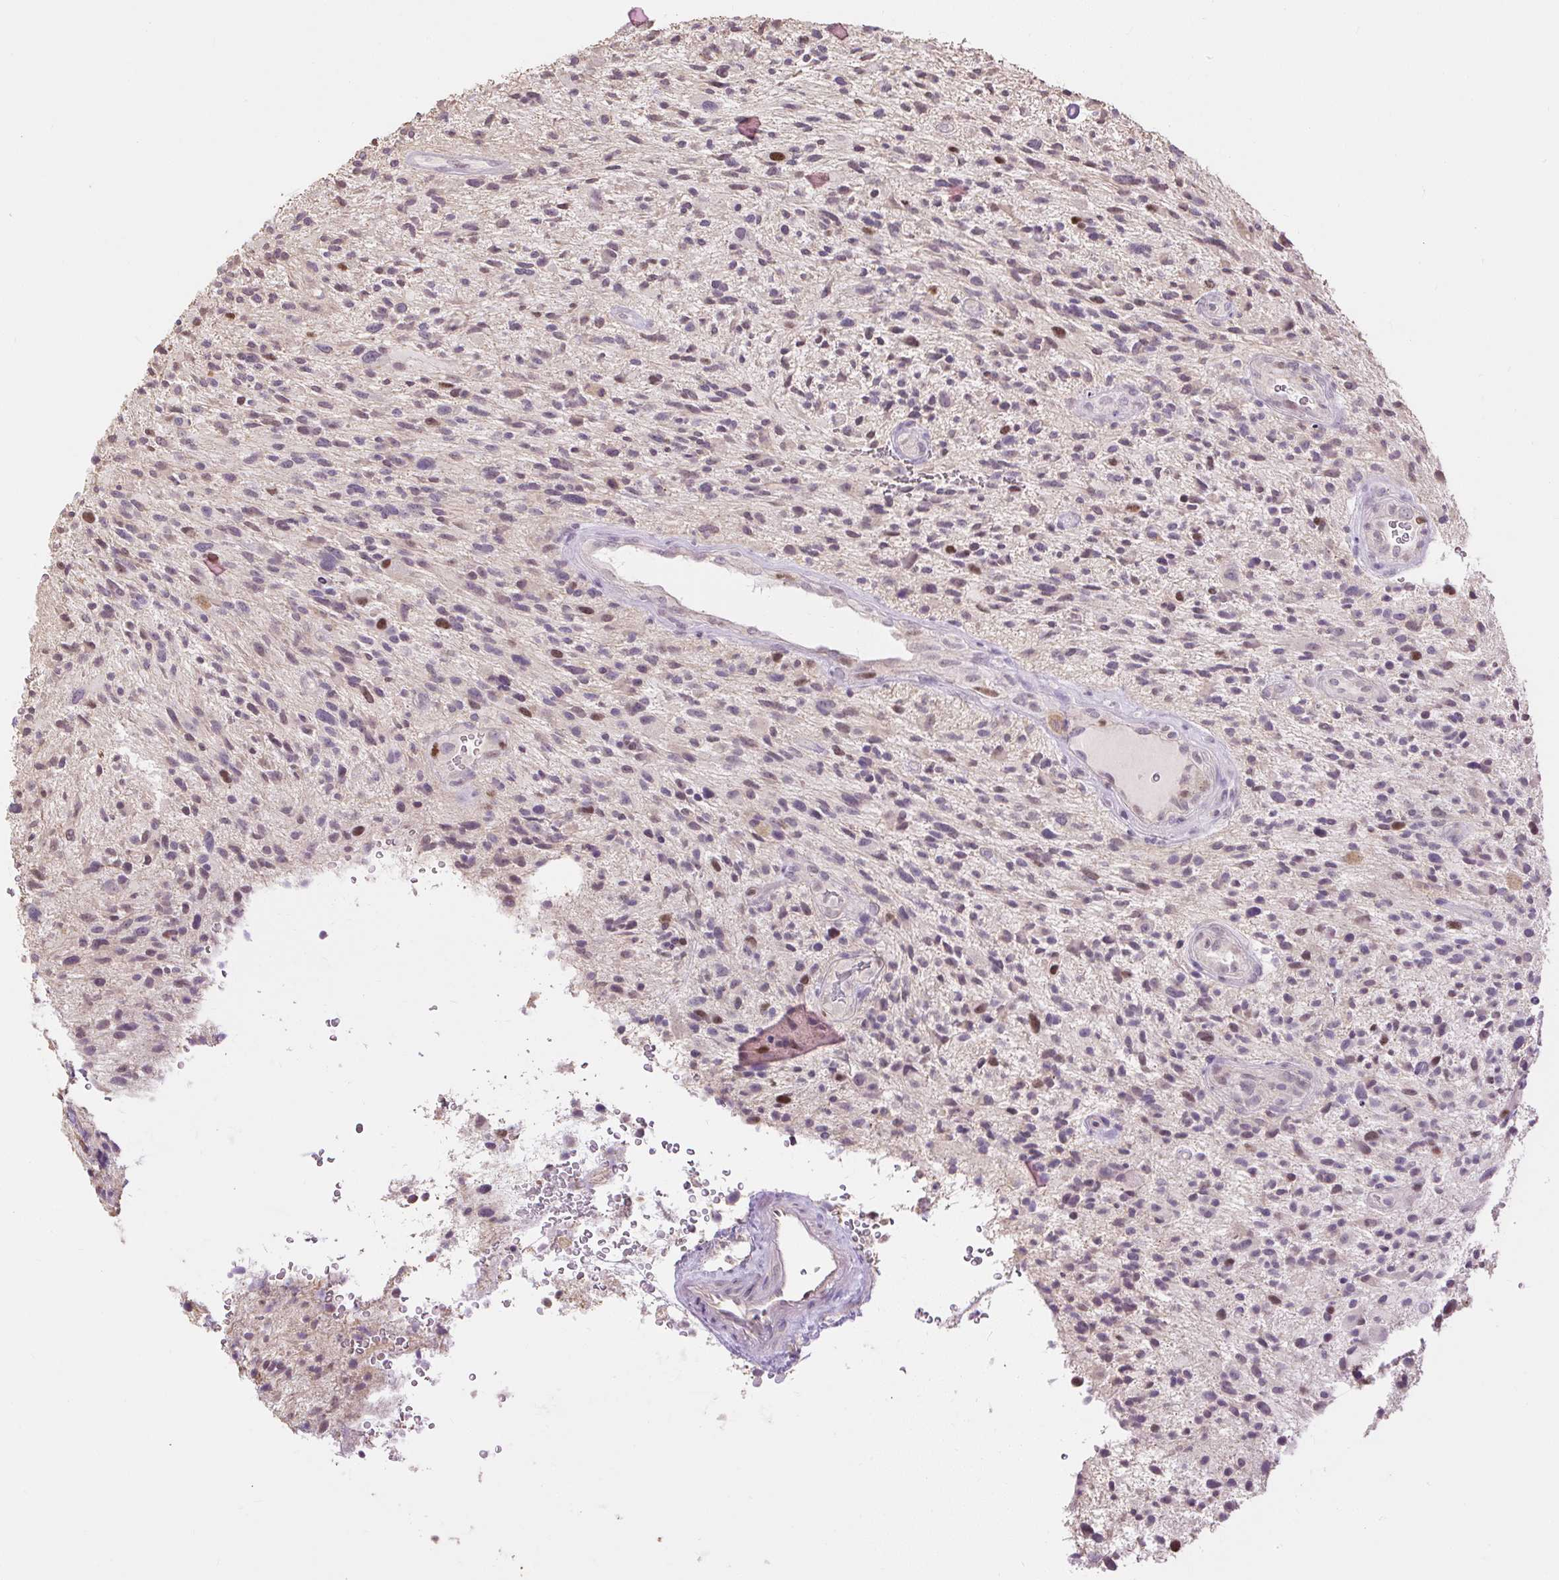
{"staining": {"intensity": "moderate", "quantity": "<25%", "location": "nuclear"}, "tissue": "glioma", "cell_type": "Tumor cells", "image_type": "cancer", "snomed": [{"axis": "morphology", "description": "Glioma, malignant, High grade"}, {"axis": "topography", "description": "Brain"}], "caption": "Moderate nuclear expression is present in approximately <25% of tumor cells in malignant glioma (high-grade). (DAB IHC, brown staining for protein, blue staining for nuclei).", "gene": "RACGAP1", "patient": {"sex": "male", "age": 47}}